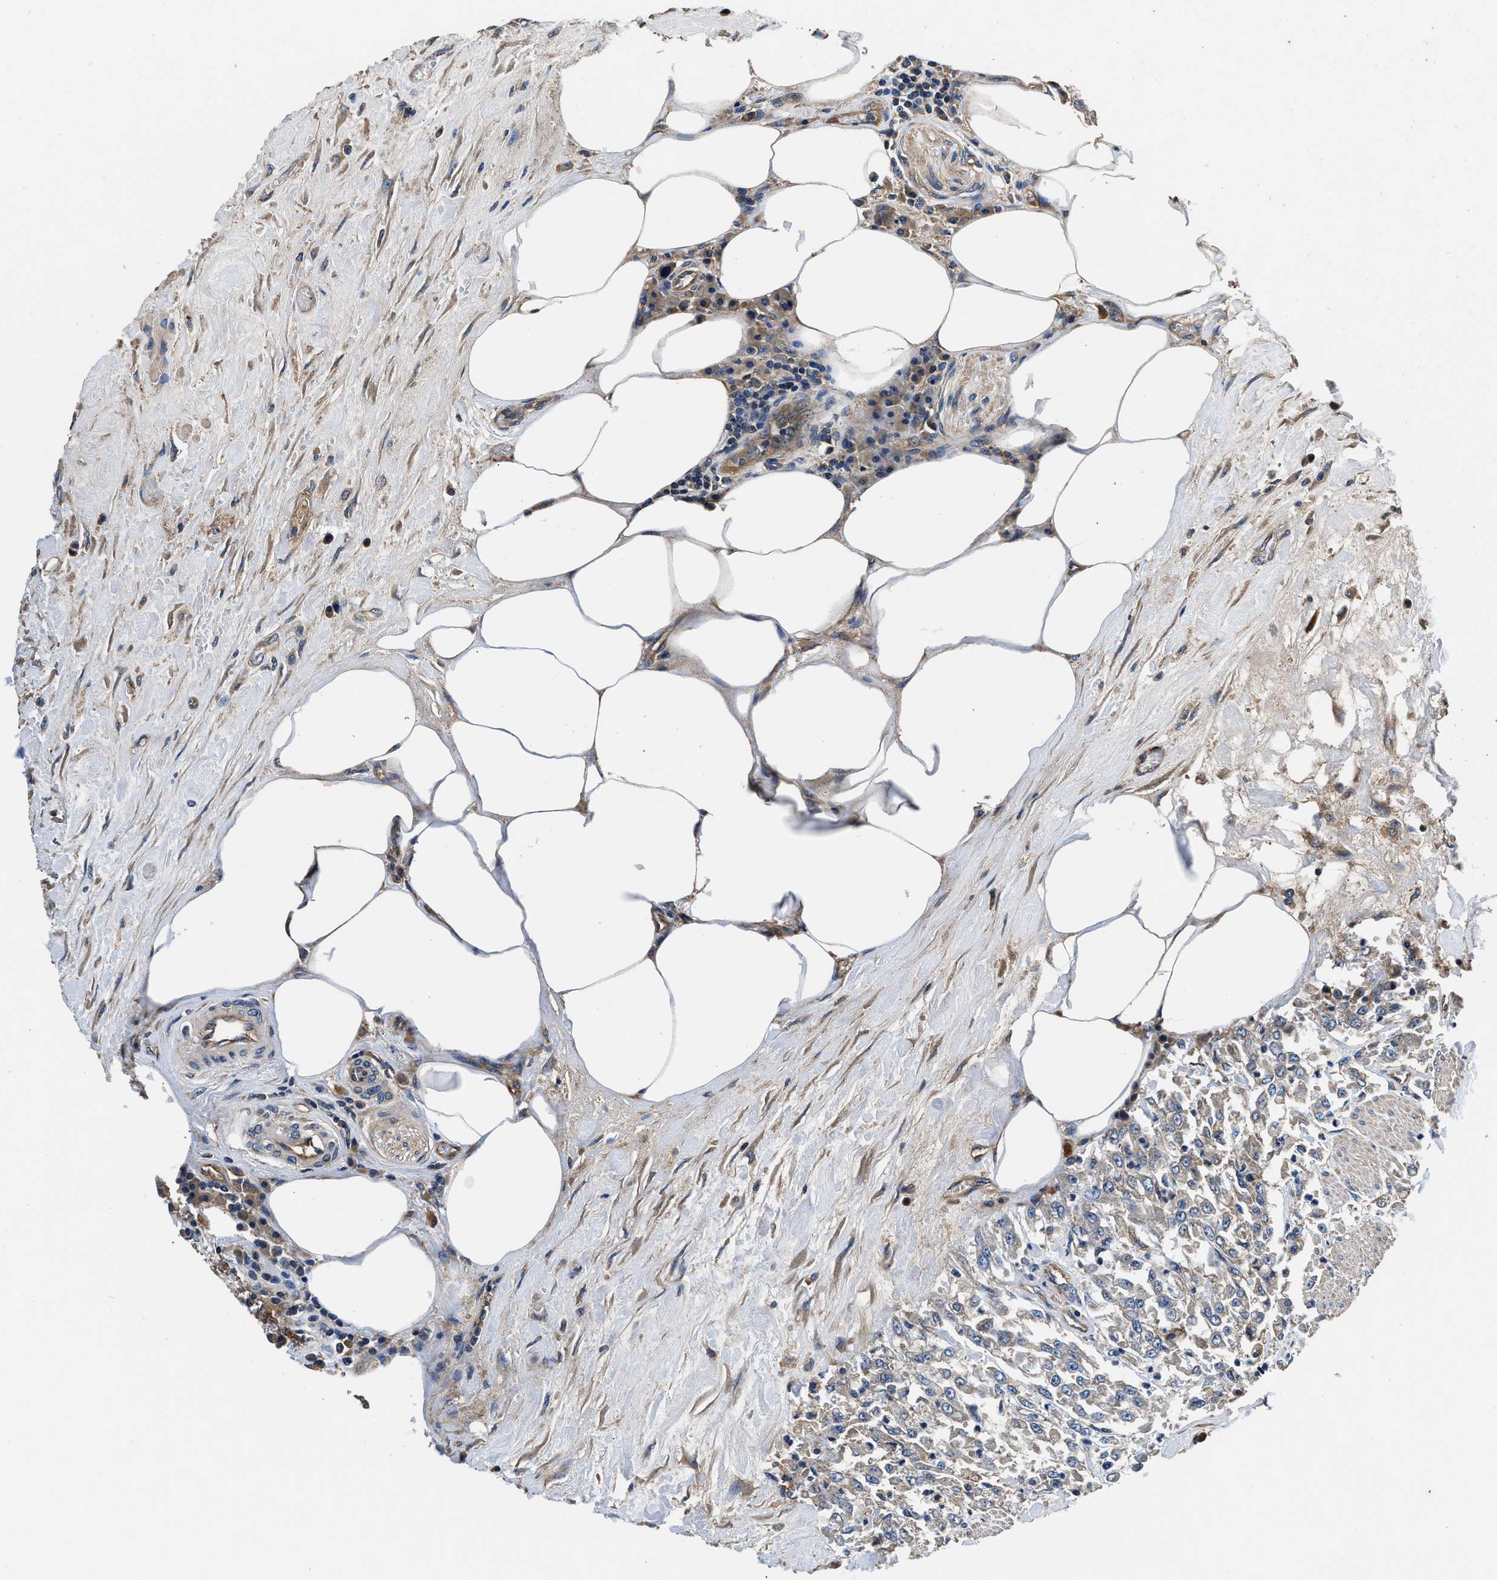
{"staining": {"intensity": "weak", "quantity": ">75%", "location": "cytoplasmic/membranous"}, "tissue": "urothelial cancer", "cell_type": "Tumor cells", "image_type": "cancer", "snomed": [{"axis": "morphology", "description": "Urothelial carcinoma, High grade"}, {"axis": "topography", "description": "Urinary bladder"}], "caption": "Immunohistochemical staining of human high-grade urothelial carcinoma shows low levels of weak cytoplasmic/membranous protein positivity in approximately >75% of tumor cells.", "gene": "DHRS7B", "patient": {"sex": "male", "age": 46}}